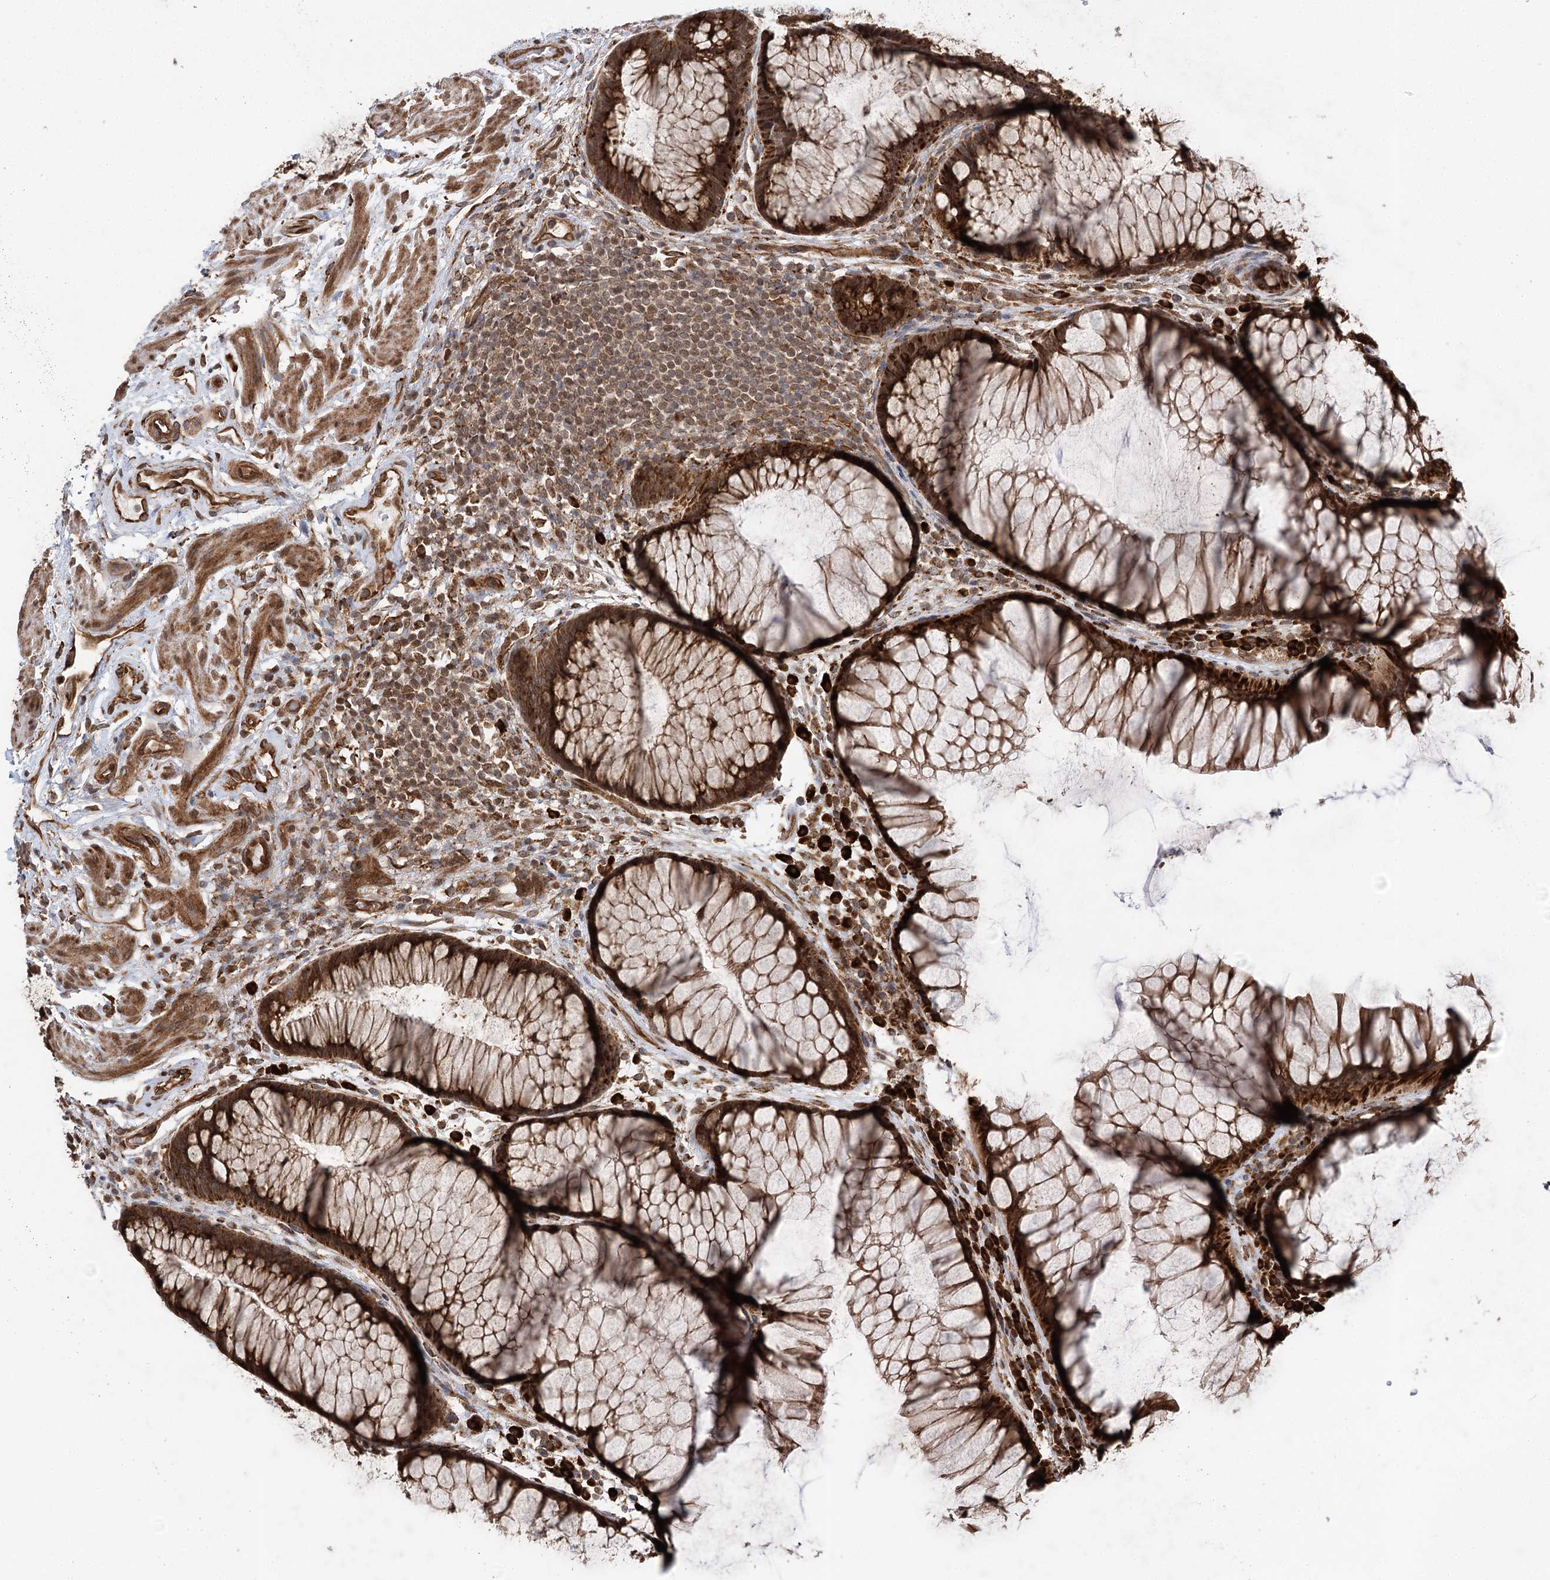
{"staining": {"intensity": "strong", "quantity": ">75%", "location": "cytoplasmic/membranous"}, "tissue": "rectum", "cell_type": "Glandular cells", "image_type": "normal", "snomed": [{"axis": "morphology", "description": "Normal tissue, NOS"}, {"axis": "topography", "description": "Rectum"}], "caption": "Immunohistochemical staining of benign rectum demonstrates high levels of strong cytoplasmic/membranous staining in about >75% of glandular cells.", "gene": "DNAJB14", "patient": {"sex": "male", "age": 51}}